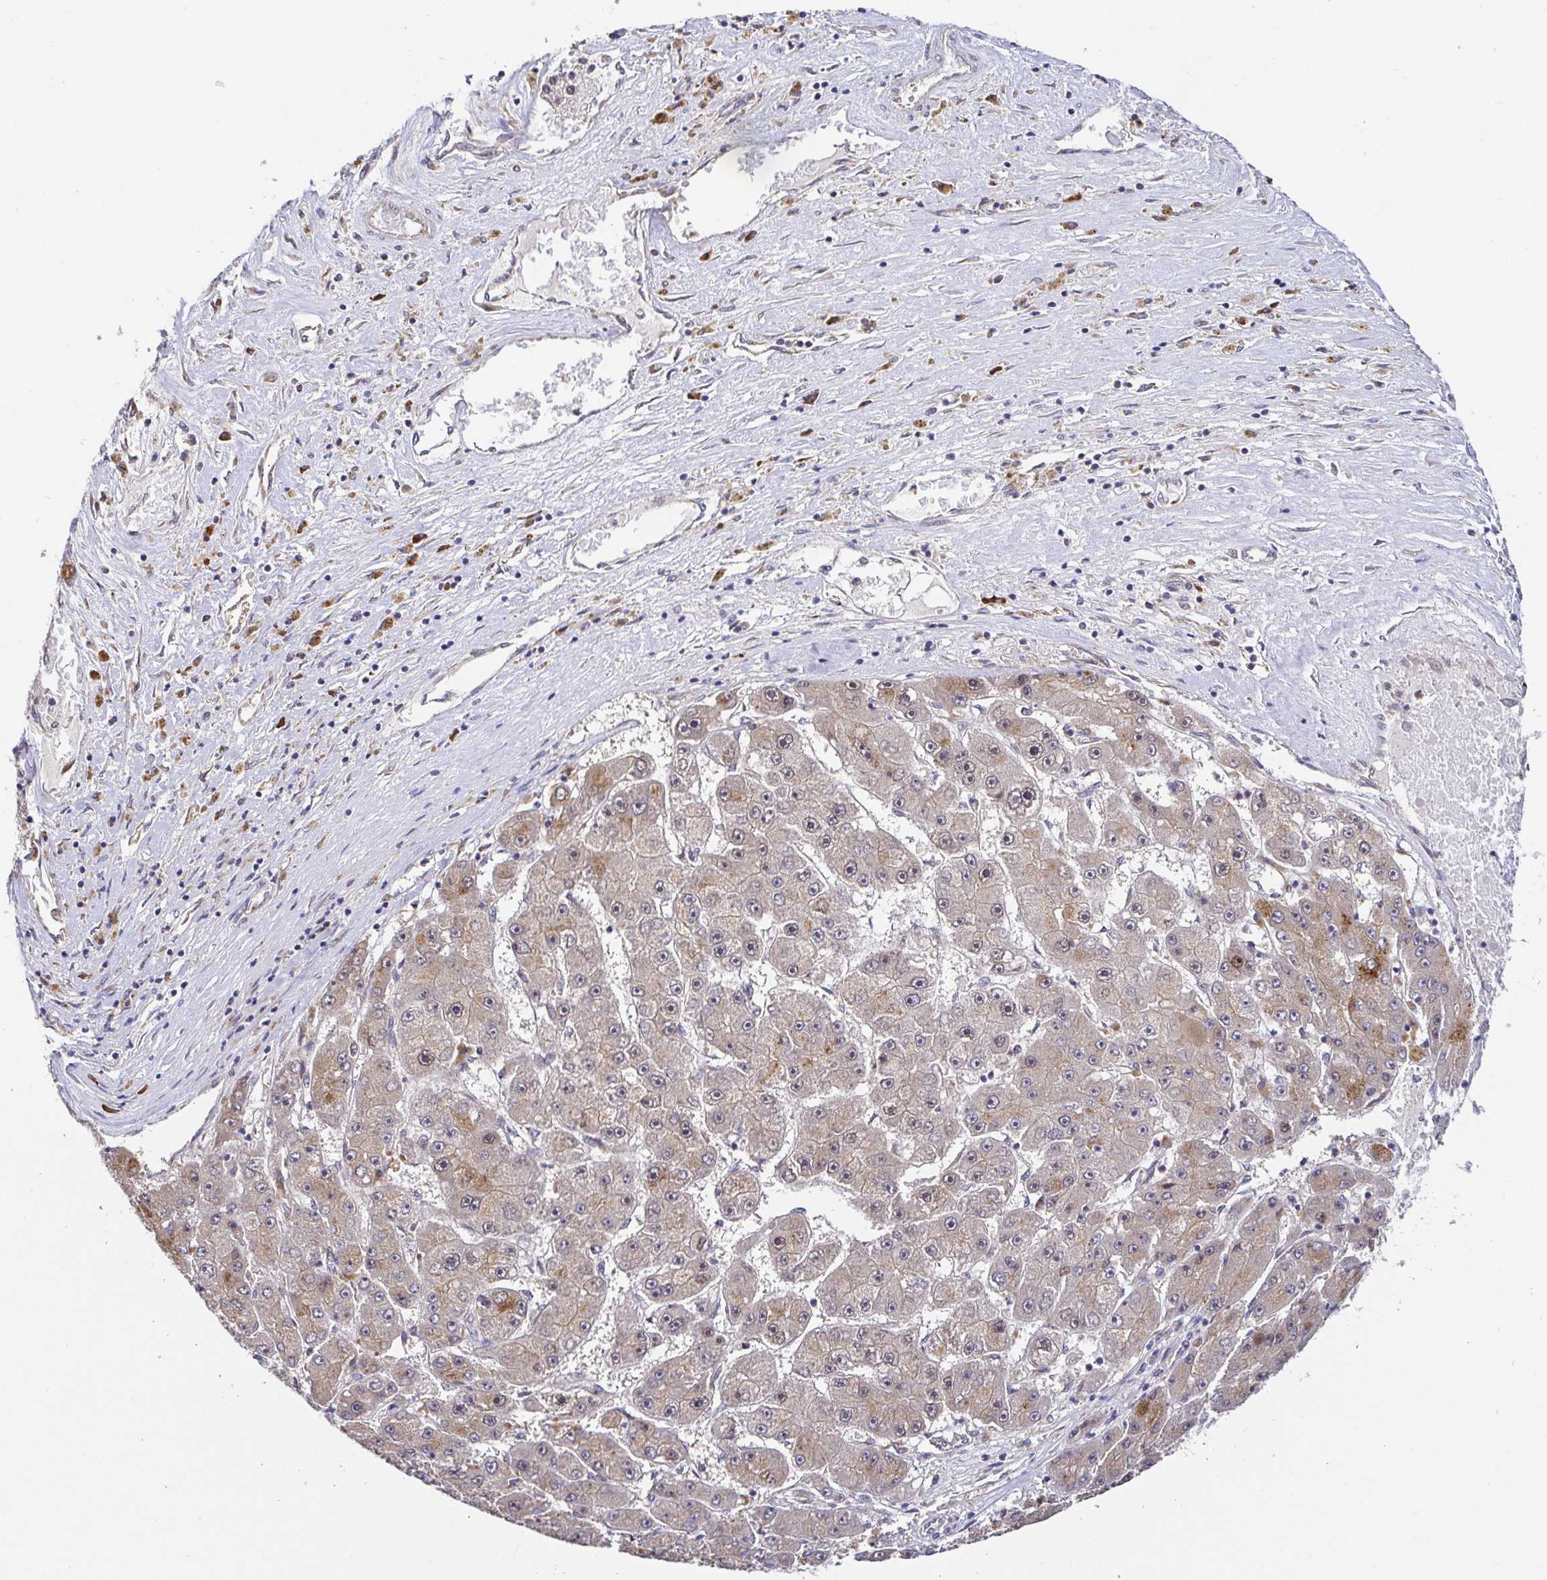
{"staining": {"intensity": "weak", "quantity": "<25%", "location": "cytoplasmic/membranous"}, "tissue": "liver cancer", "cell_type": "Tumor cells", "image_type": "cancer", "snomed": [{"axis": "morphology", "description": "Carcinoma, Hepatocellular, NOS"}, {"axis": "topography", "description": "Liver"}], "caption": "Immunohistochemistry (IHC) of liver cancer exhibits no positivity in tumor cells.", "gene": "ELP1", "patient": {"sex": "female", "age": 61}}